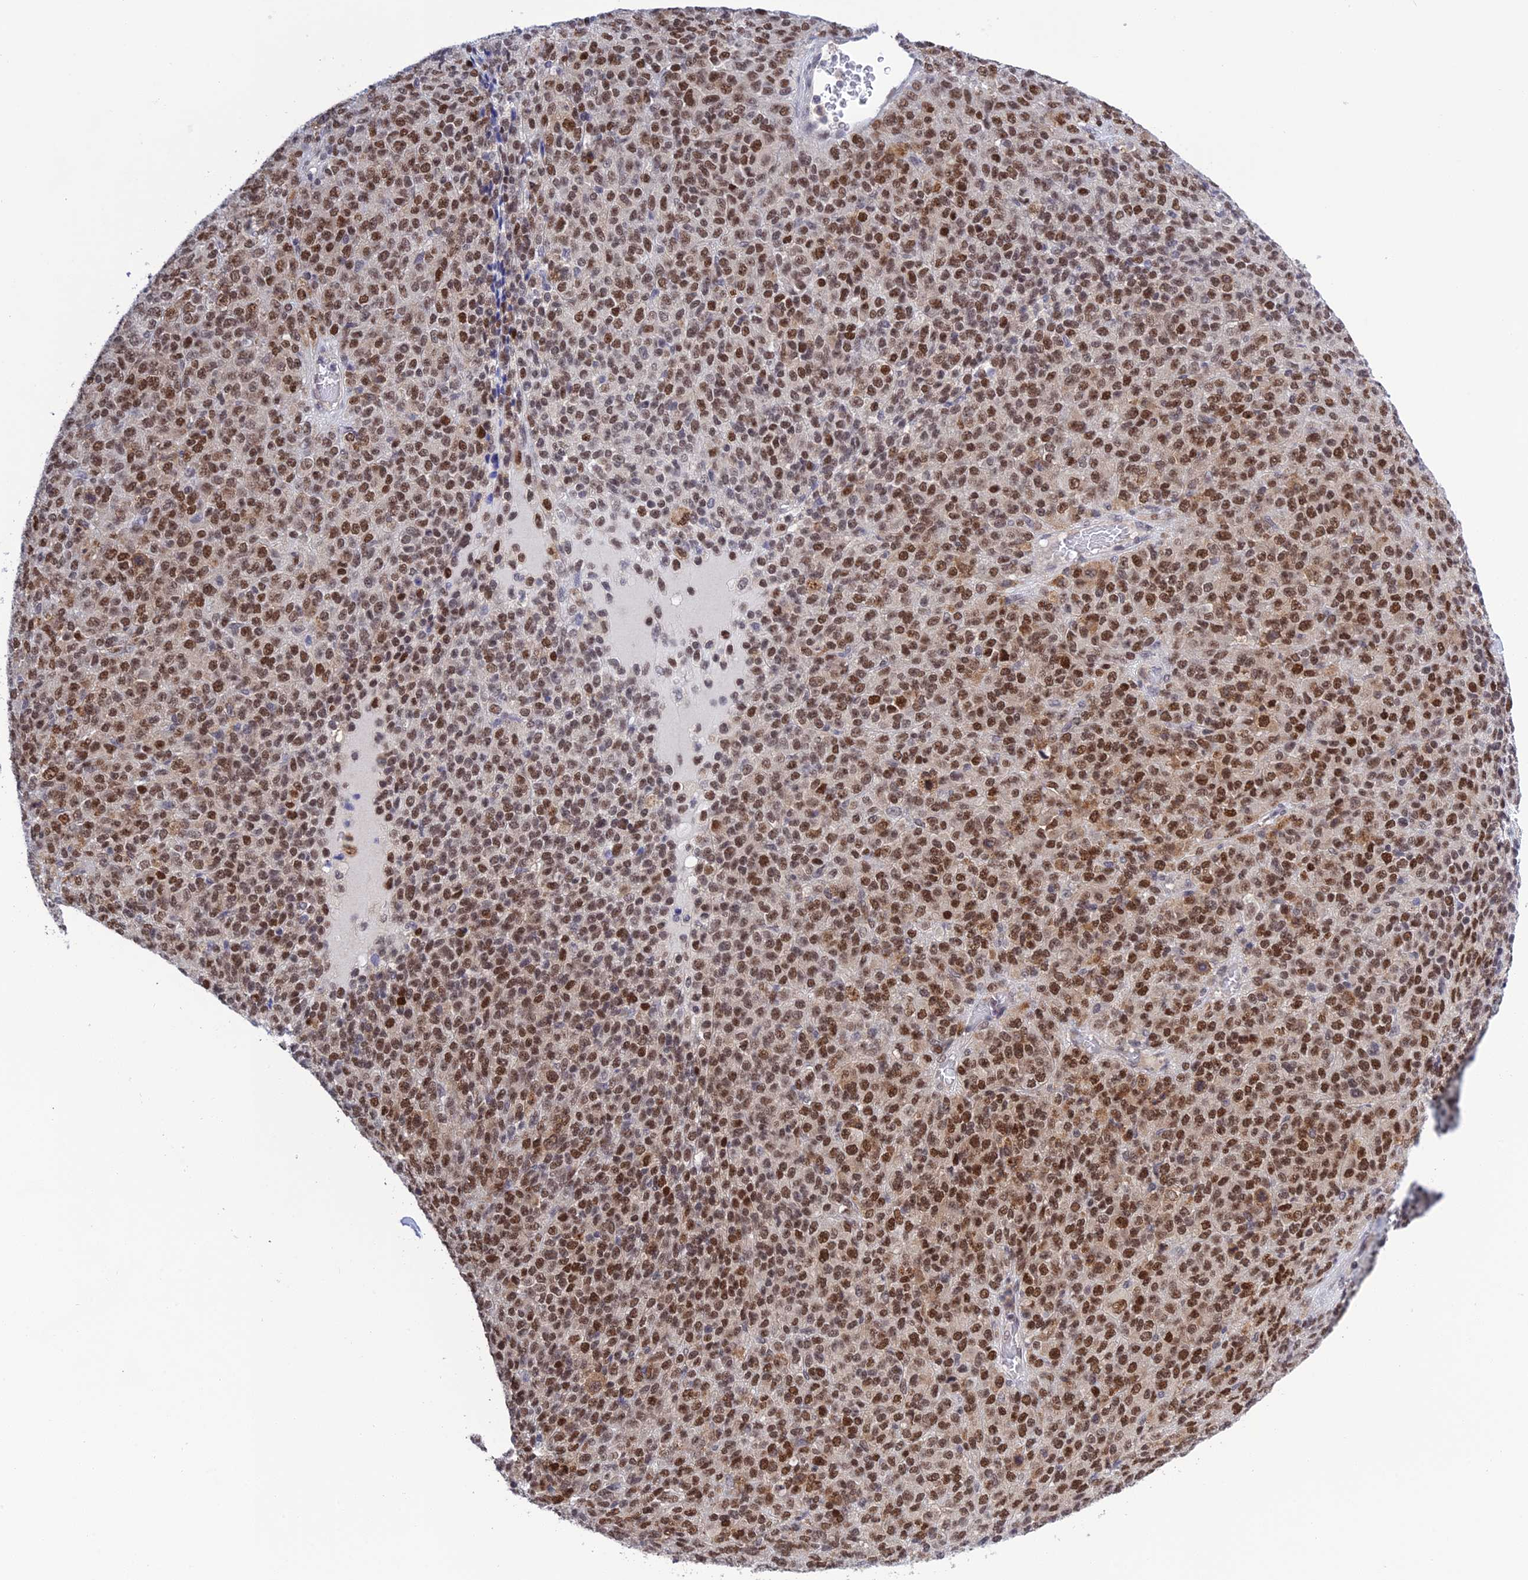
{"staining": {"intensity": "moderate", "quantity": ">75%", "location": "nuclear"}, "tissue": "melanoma", "cell_type": "Tumor cells", "image_type": "cancer", "snomed": [{"axis": "morphology", "description": "Malignant melanoma, Metastatic site"}, {"axis": "topography", "description": "Brain"}], "caption": "Immunohistochemical staining of melanoma exhibits moderate nuclear protein expression in about >75% of tumor cells.", "gene": "TCEA1", "patient": {"sex": "female", "age": 56}}